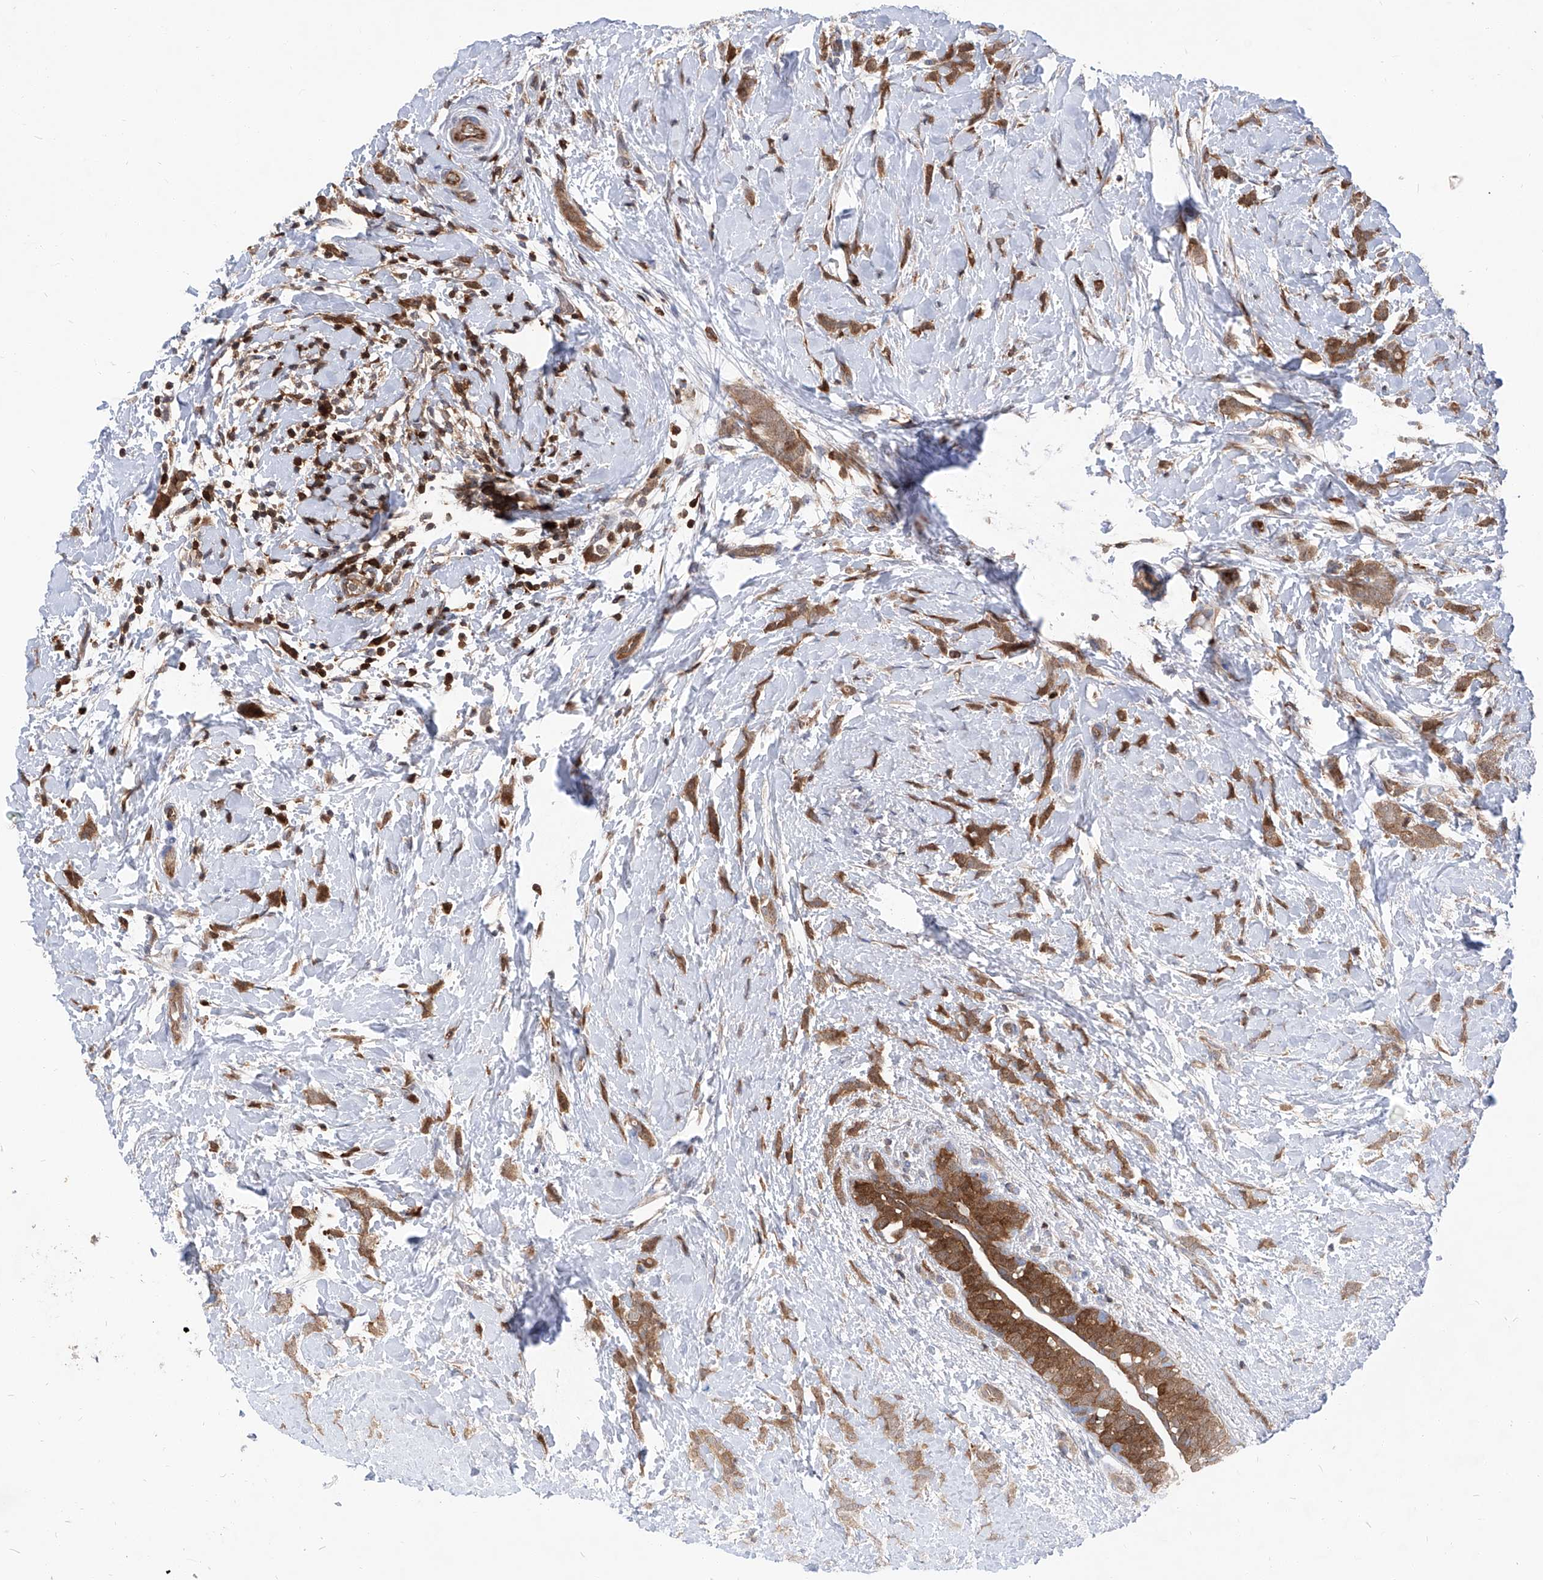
{"staining": {"intensity": "moderate", "quantity": ">75%", "location": "cytoplasmic/membranous"}, "tissue": "breast cancer", "cell_type": "Tumor cells", "image_type": "cancer", "snomed": [{"axis": "morphology", "description": "Lobular carcinoma, in situ"}, {"axis": "morphology", "description": "Lobular carcinoma"}, {"axis": "topography", "description": "Breast"}], "caption": "Protein analysis of breast lobular carcinoma in situ tissue shows moderate cytoplasmic/membranous expression in about >75% of tumor cells. (Stains: DAB in brown, nuclei in blue, Microscopy: brightfield microscopy at high magnification).", "gene": "ABRACL", "patient": {"sex": "female", "age": 41}}